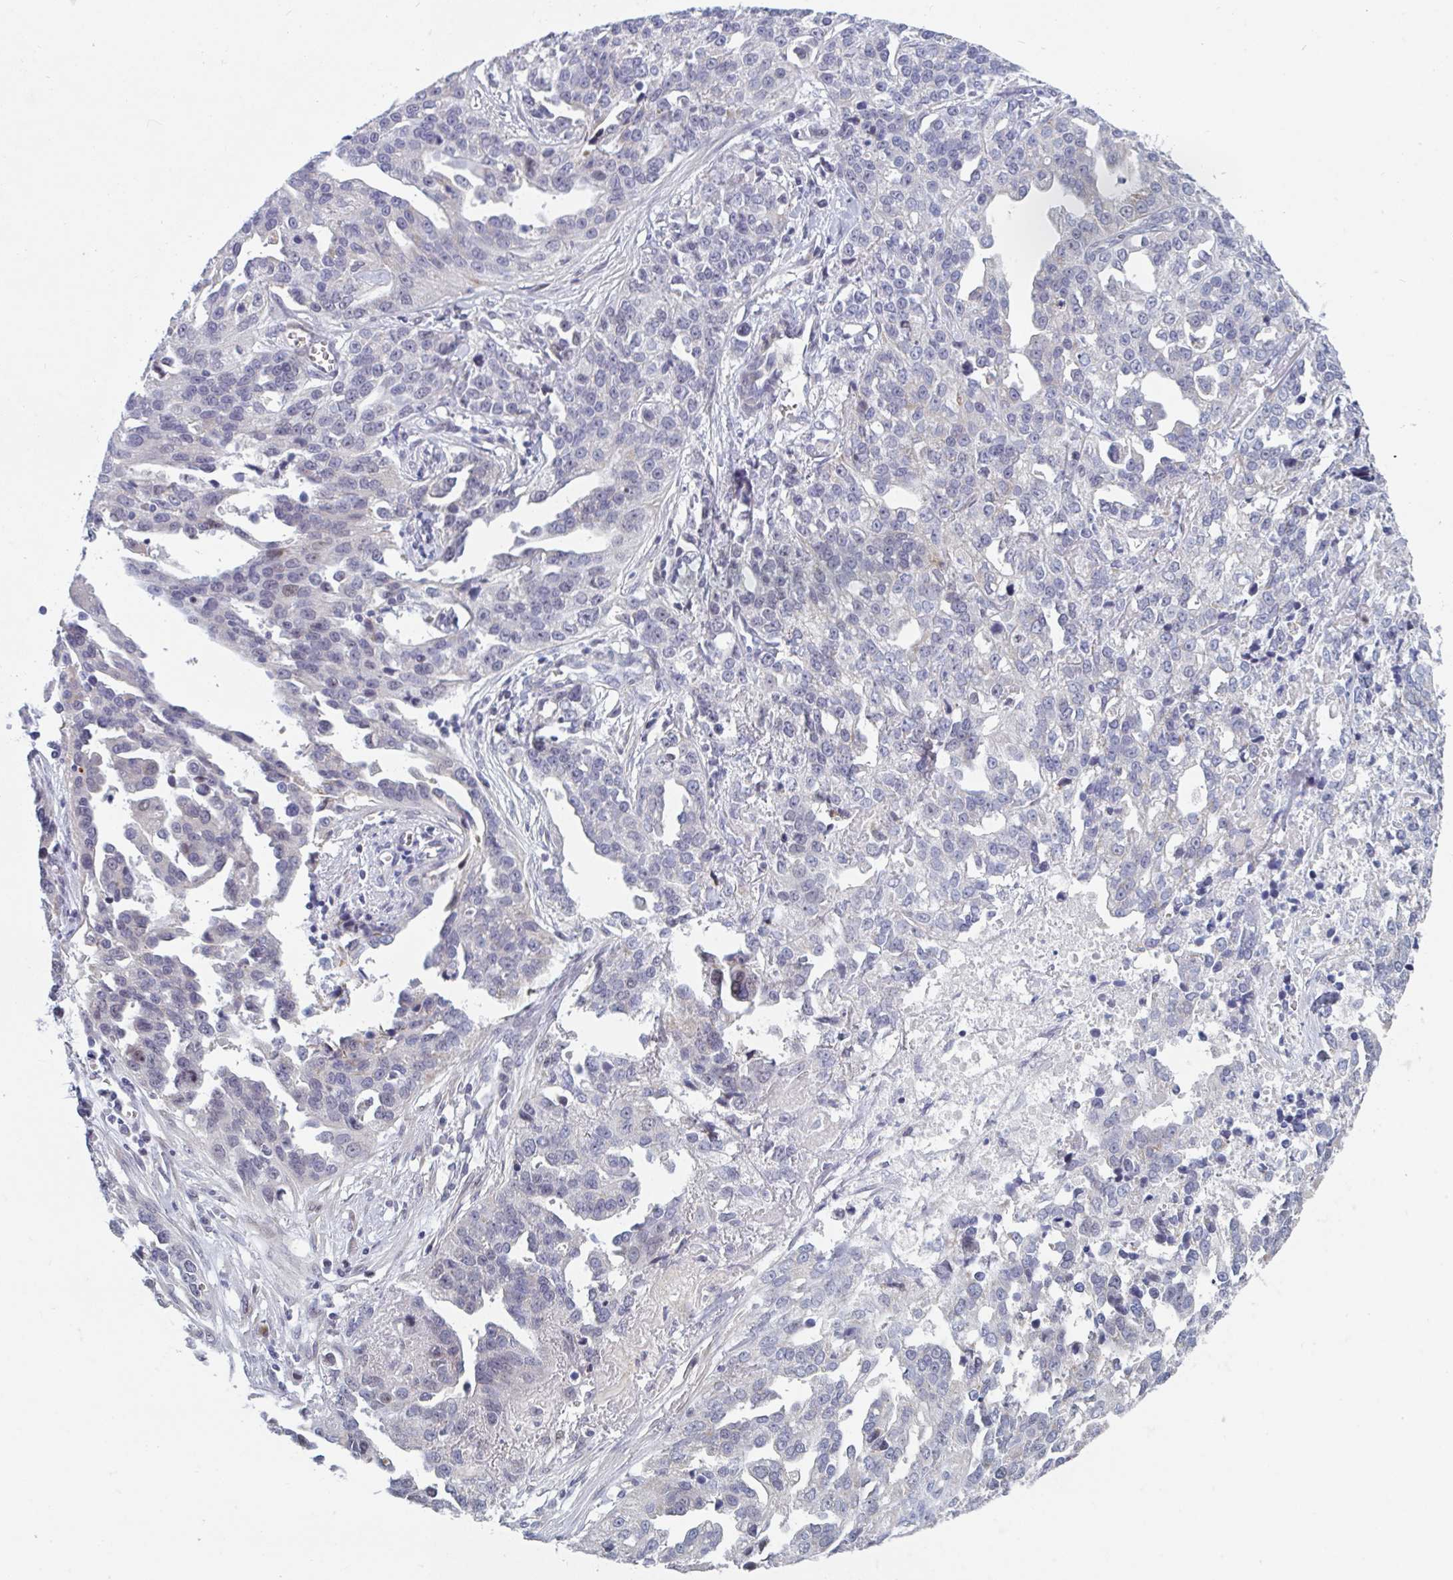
{"staining": {"intensity": "negative", "quantity": "none", "location": "none"}, "tissue": "ovarian cancer", "cell_type": "Tumor cells", "image_type": "cancer", "snomed": [{"axis": "morphology", "description": "Cystadenocarcinoma, serous, NOS"}, {"axis": "topography", "description": "Ovary"}], "caption": "There is no significant staining in tumor cells of ovarian serous cystadenocarcinoma.", "gene": "CENPT", "patient": {"sex": "female", "age": 75}}